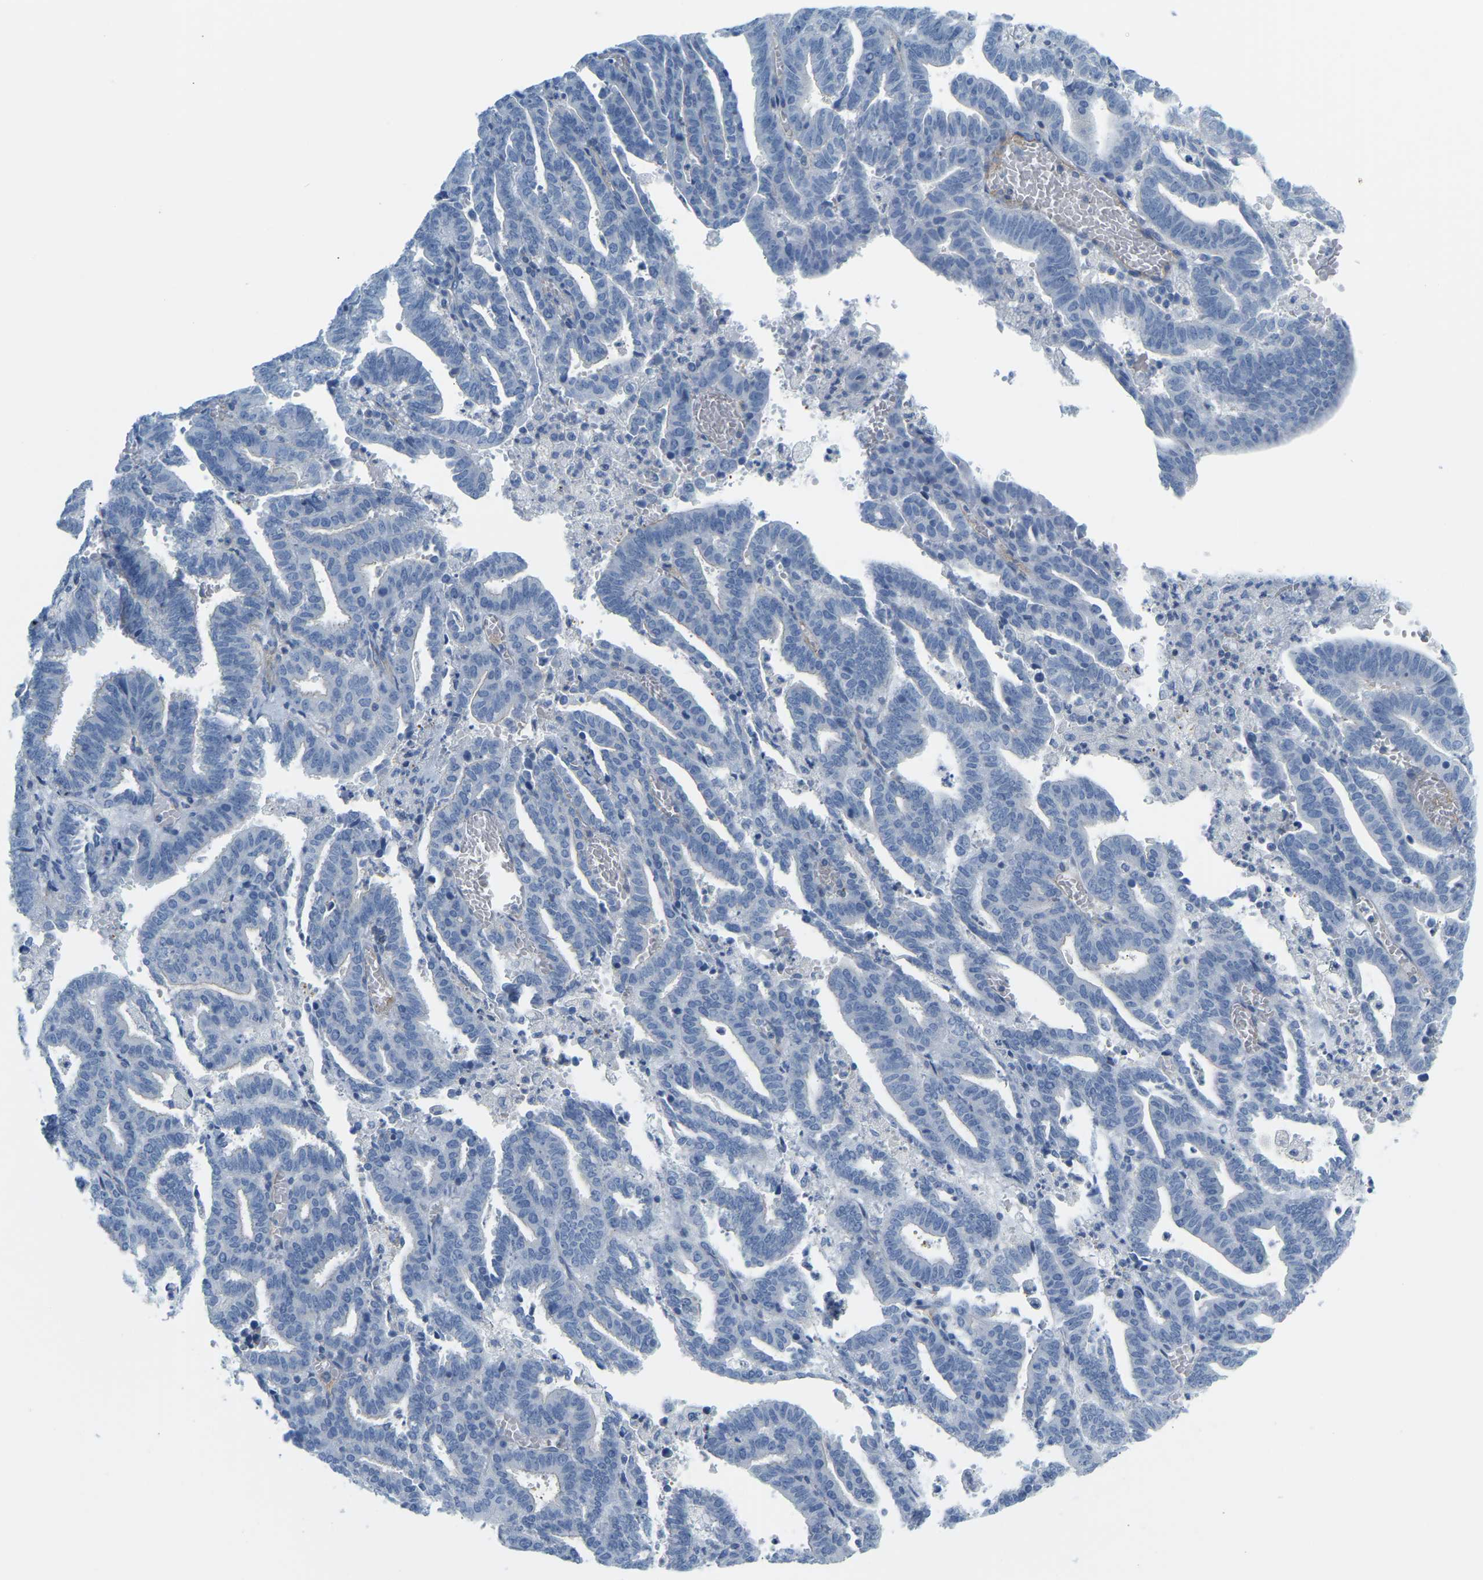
{"staining": {"intensity": "negative", "quantity": "none", "location": "none"}, "tissue": "endometrial cancer", "cell_type": "Tumor cells", "image_type": "cancer", "snomed": [{"axis": "morphology", "description": "Adenocarcinoma, NOS"}, {"axis": "topography", "description": "Uterus"}], "caption": "Endometrial cancer (adenocarcinoma) stained for a protein using IHC displays no positivity tumor cells.", "gene": "MYL3", "patient": {"sex": "female", "age": 83}}